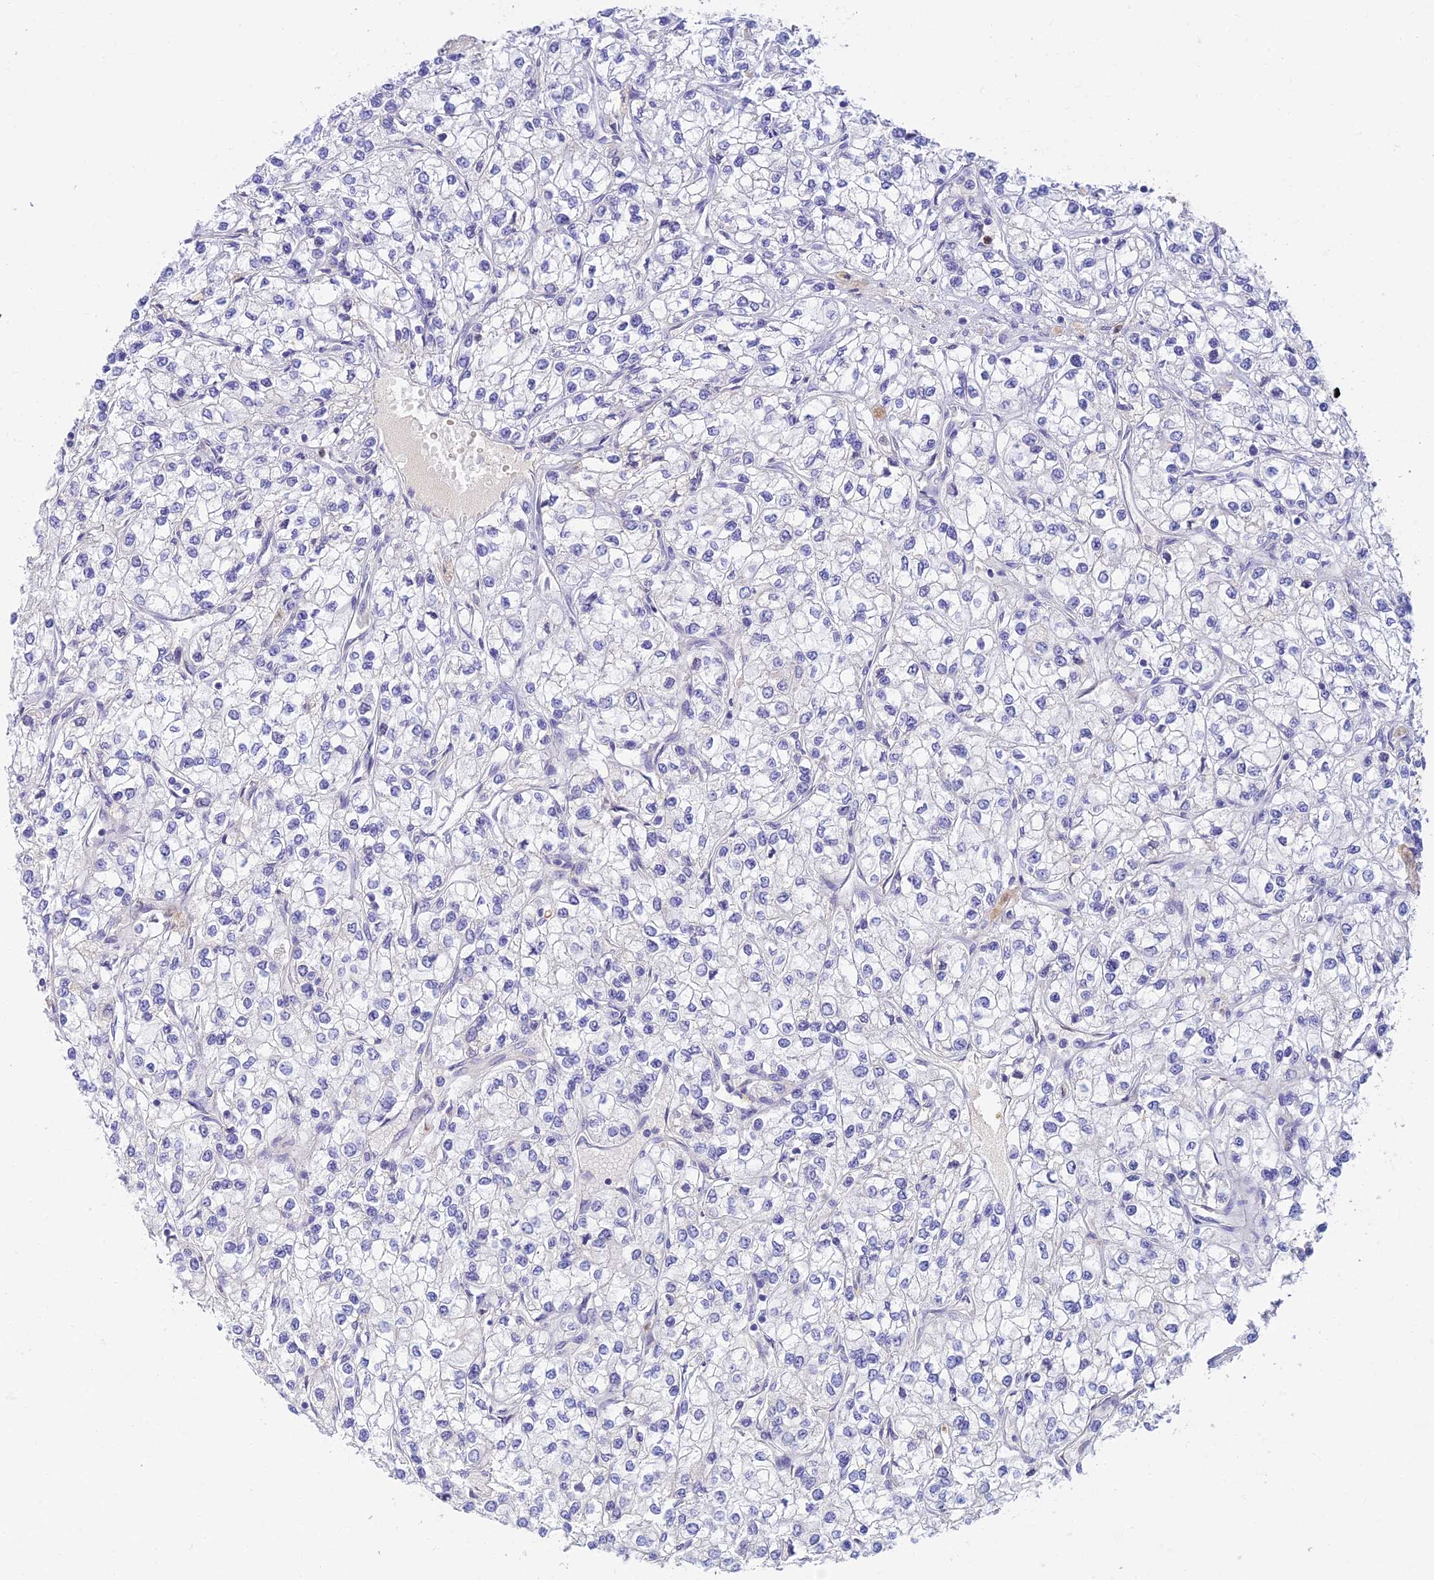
{"staining": {"intensity": "negative", "quantity": "none", "location": "none"}, "tissue": "renal cancer", "cell_type": "Tumor cells", "image_type": "cancer", "snomed": [{"axis": "morphology", "description": "Adenocarcinoma, NOS"}, {"axis": "topography", "description": "Kidney"}], "caption": "Renal cancer was stained to show a protein in brown. There is no significant staining in tumor cells.", "gene": "INTS13", "patient": {"sex": "male", "age": 80}}